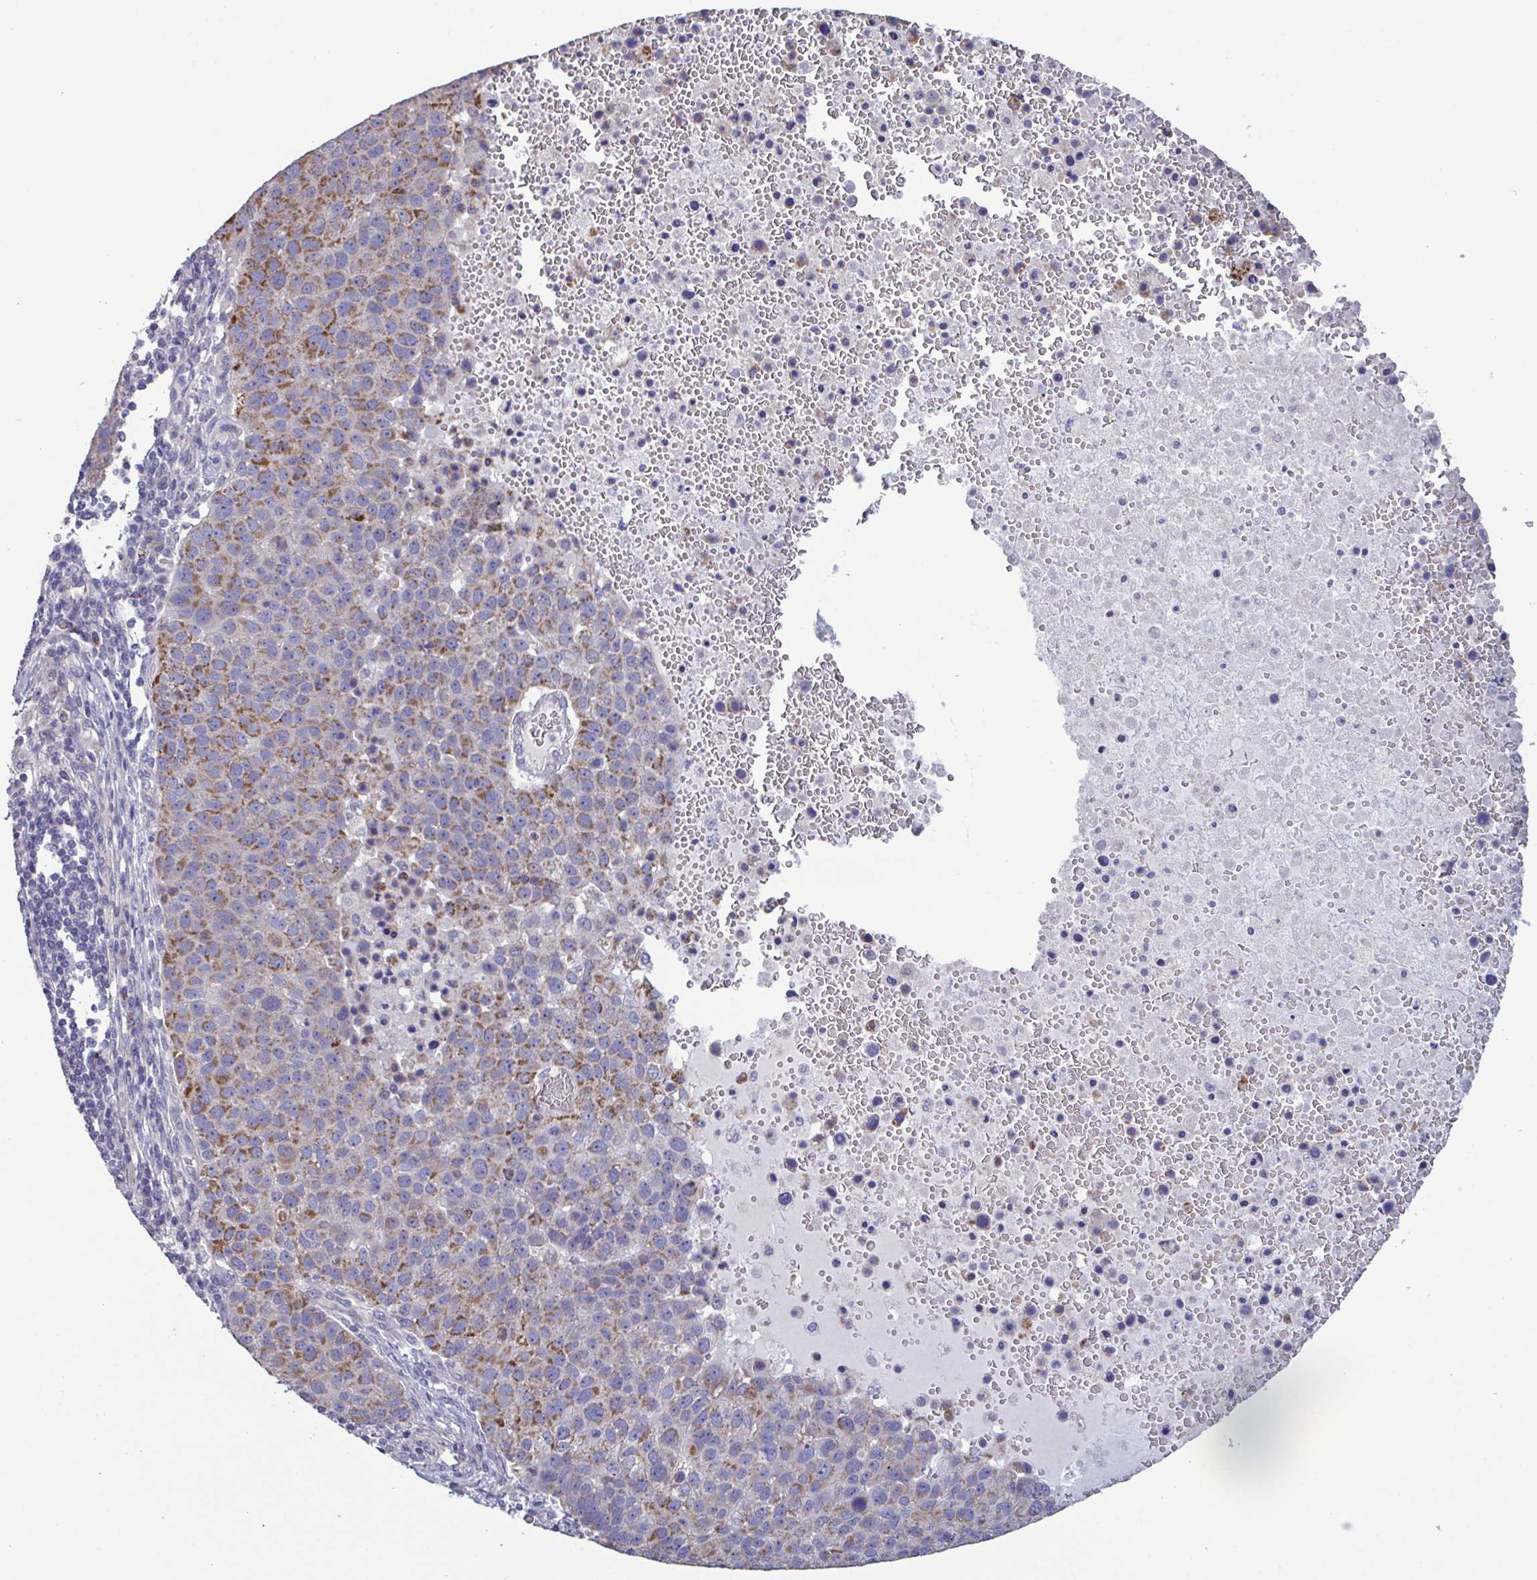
{"staining": {"intensity": "moderate", "quantity": "25%-75%", "location": "cytoplasmic/membranous"}, "tissue": "pancreatic cancer", "cell_type": "Tumor cells", "image_type": "cancer", "snomed": [{"axis": "morphology", "description": "Adenocarcinoma, NOS"}, {"axis": "topography", "description": "Pancreas"}], "caption": "Adenocarcinoma (pancreatic) stained with a protein marker shows moderate staining in tumor cells.", "gene": "GLDC", "patient": {"sex": "female", "age": 61}}